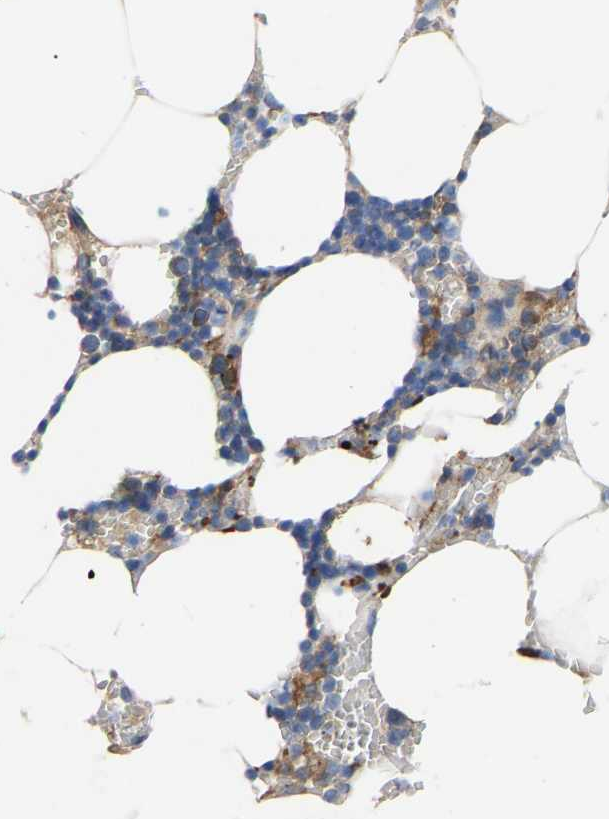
{"staining": {"intensity": "moderate", "quantity": "<25%", "location": "cytoplasmic/membranous"}, "tissue": "bone marrow", "cell_type": "Hematopoietic cells", "image_type": "normal", "snomed": [{"axis": "morphology", "description": "Normal tissue, NOS"}, {"axis": "topography", "description": "Bone marrow"}], "caption": "Approximately <25% of hematopoietic cells in normal human bone marrow exhibit moderate cytoplasmic/membranous protein positivity as visualized by brown immunohistochemical staining.", "gene": "ABTB2", "patient": {"sex": "male", "age": 70}}